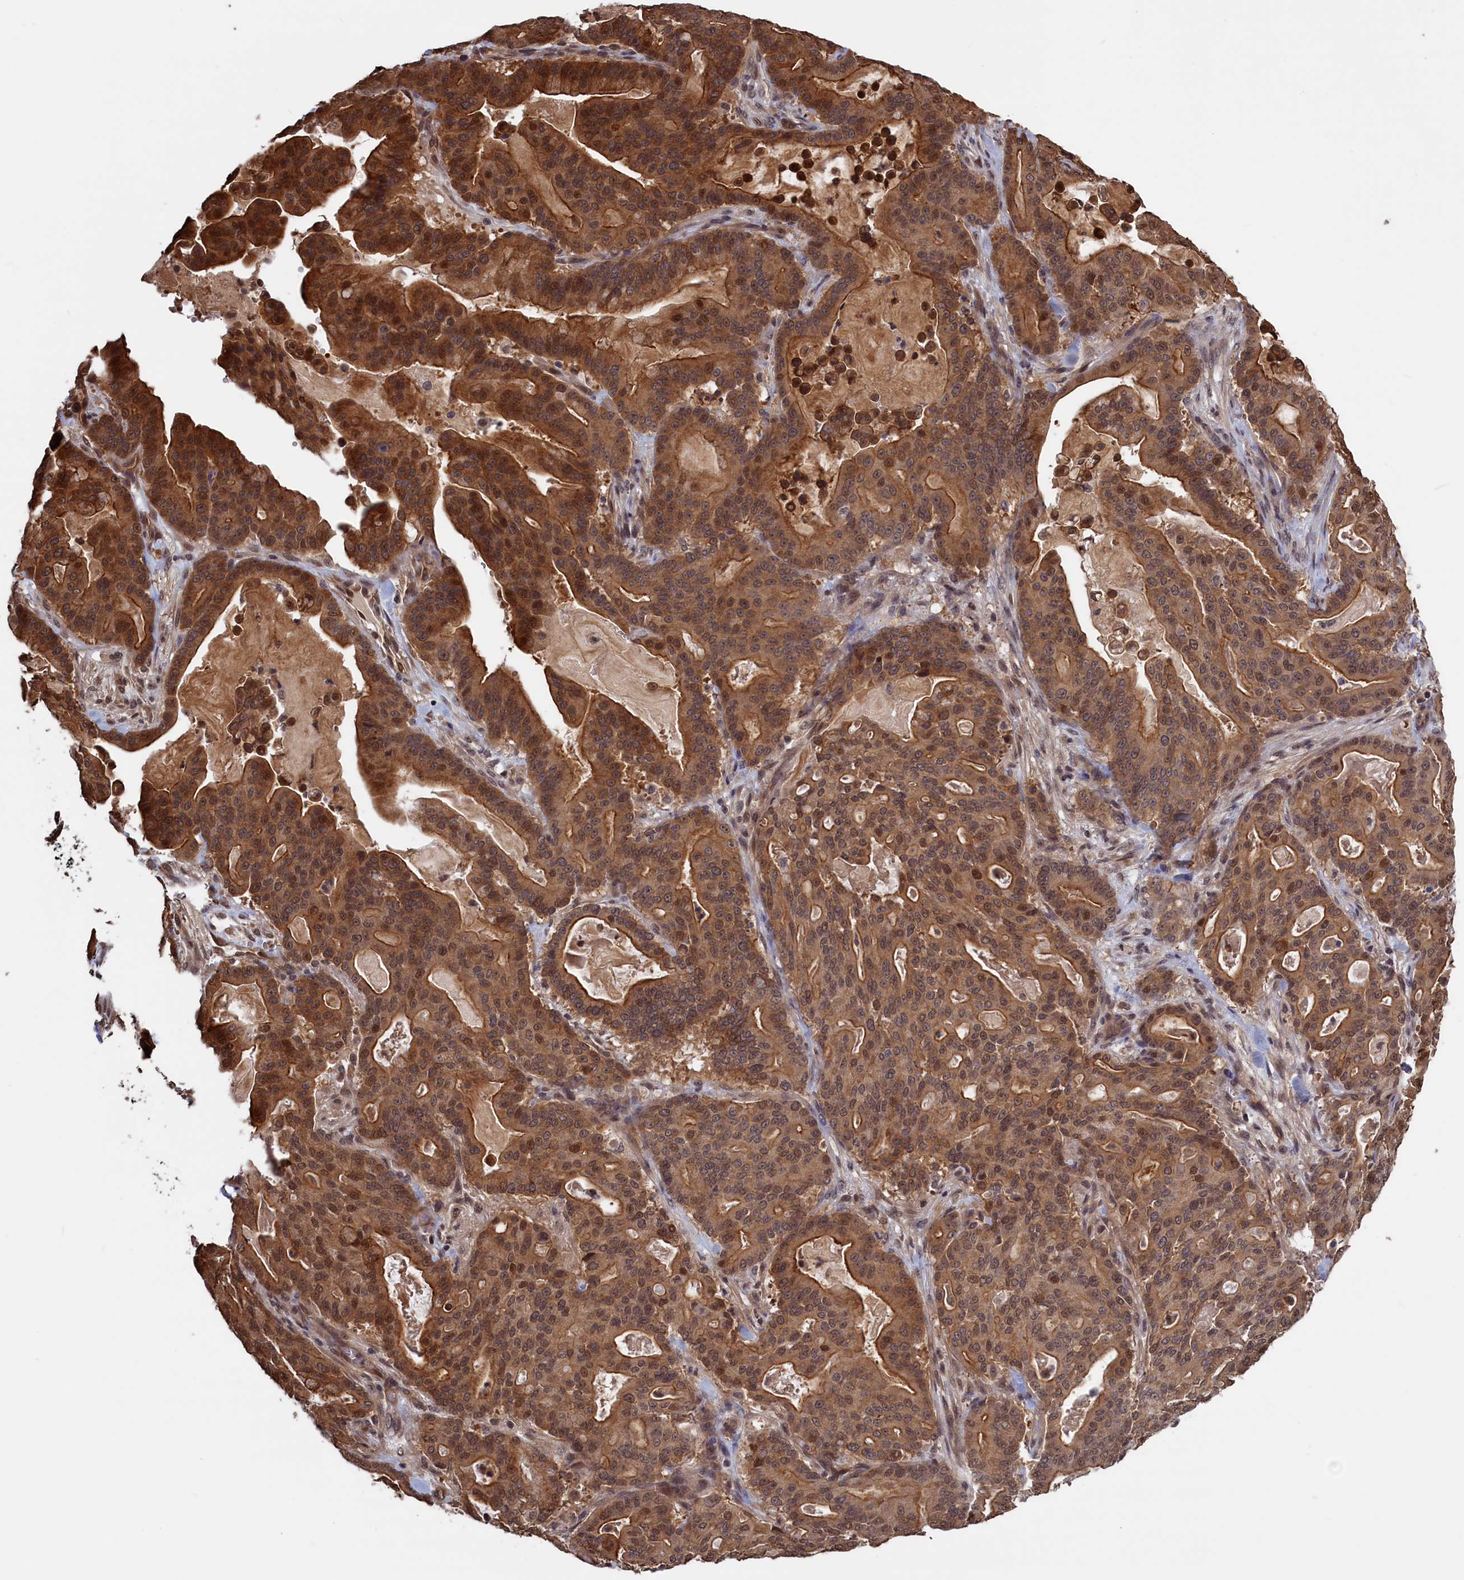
{"staining": {"intensity": "moderate", "quantity": ">75%", "location": "cytoplasmic/membranous,nuclear"}, "tissue": "pancreatic cancer", "cell_type": "Tumor cells", "image_type": "cancer", "snomed": [{"axis": "morphology", "description": "Adenocarcinoma, NOS"}, {"axis": "topography", "description": "Pancreas"}], "caption": "Protein analysis of pancreatic adenocarcinoma tissue demonstrates moderate cytoplasmic/membranous and nuclear positivity in about >75% of tumor cells. The protein of interest is shown in brown color, while the nuclei are stained blue.", "gene": "PLP2", "patient": {"sex": "male", "age": 63}}